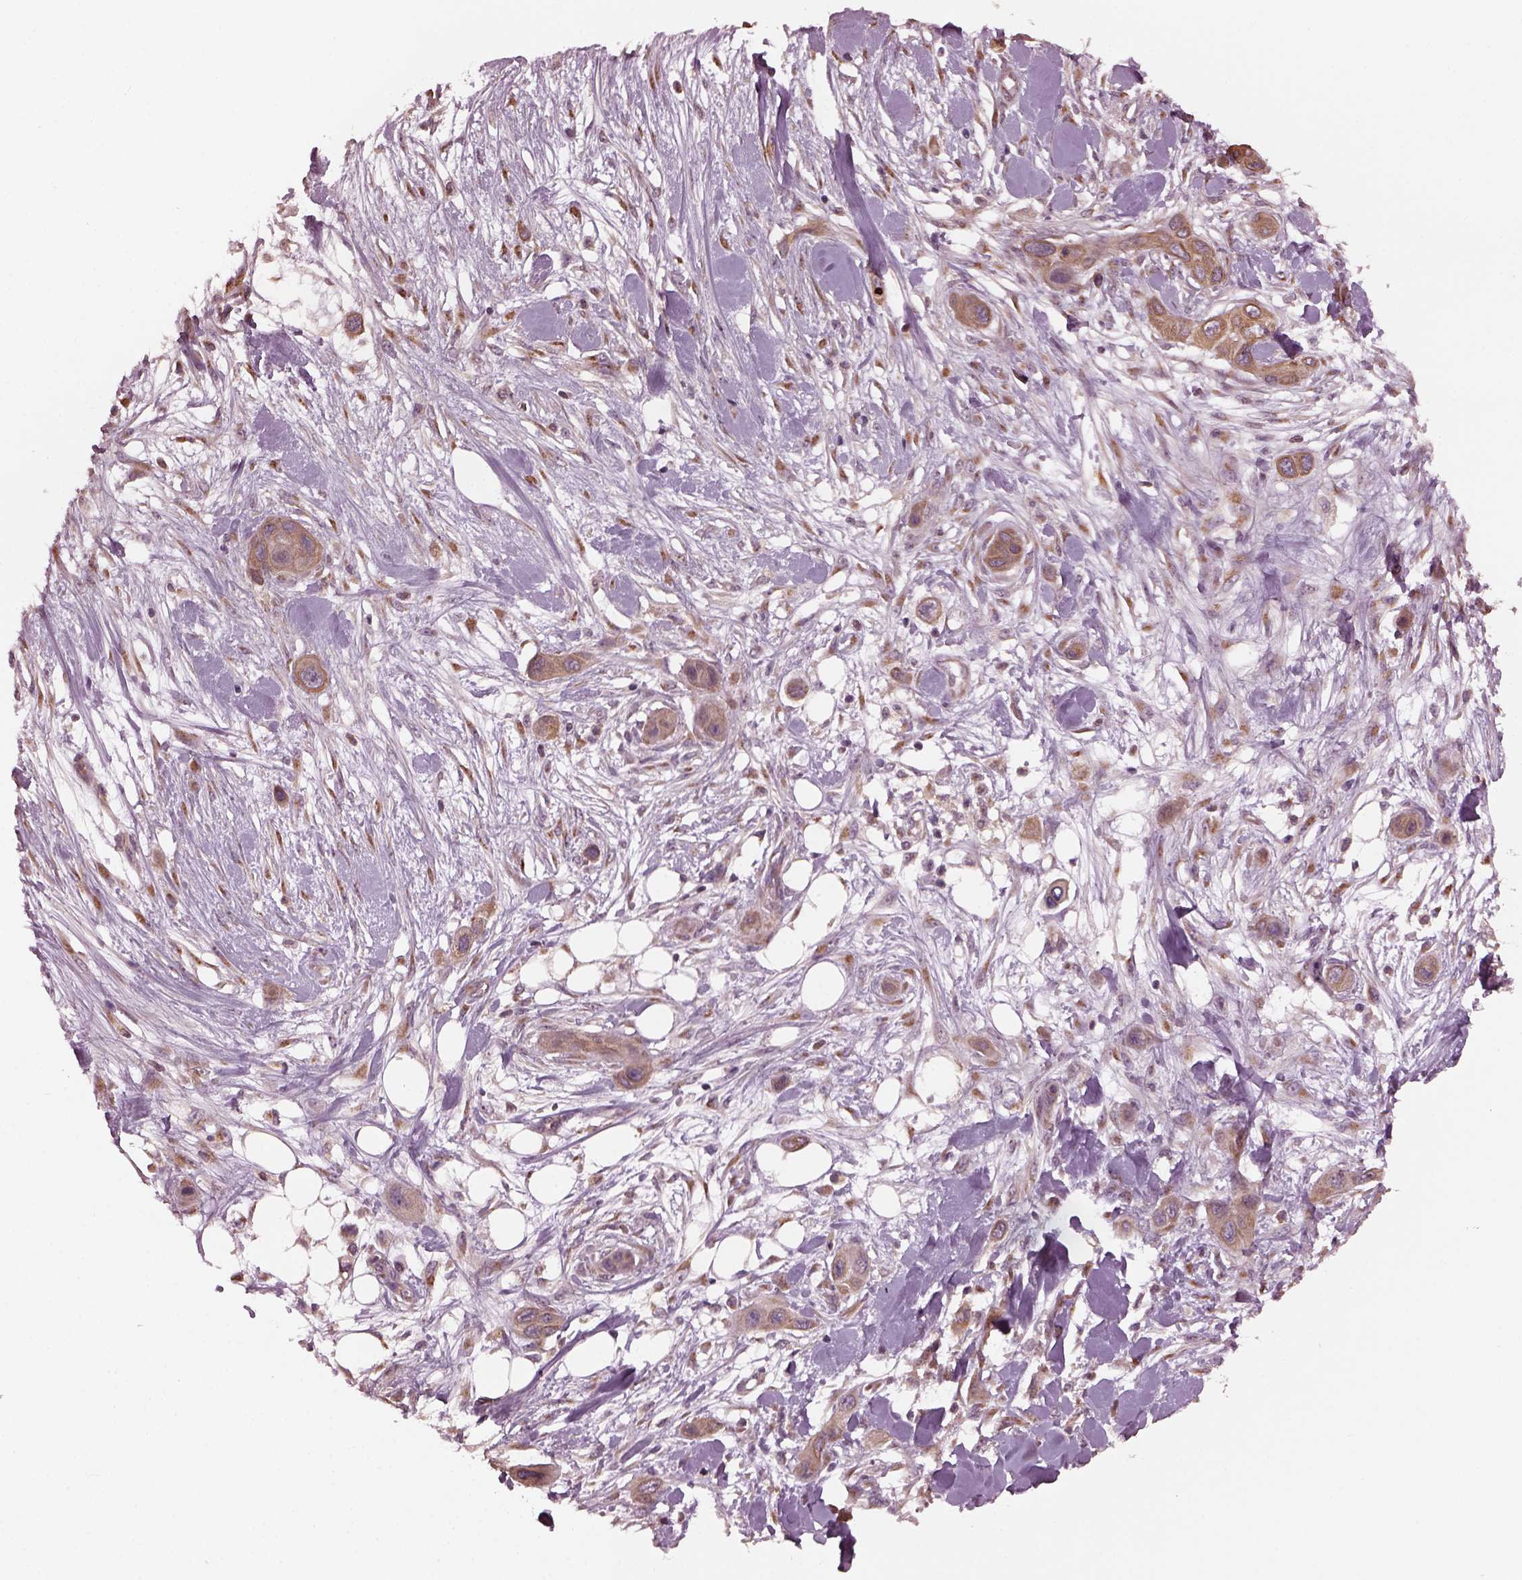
{"staining": {"intensity": "moderate", "quantity": "25%-75%", "location": "cytoplasmic/membranous,nuclear"}, "tissue": "skin cancer", "cell_type": "Tumor cells", "image_type": "cancer", "snomed": [{"axis": "morphology", "description": "Squamous cell carcinoma, NOS"}, {"axis": "topography", "description": "Skin"}], "caption": "This photomicrograph demonstrates skin cancer (squamous cell carcinoma) stained with IHC to label a protein in brown. The cytoplasmic/membranous and nuclear of tumor cells show moderate positivity for the protein. Nuclei are counter-stained blue.", "gene": "RUFY3", "patient": {"sex": "male", "age": 79}}